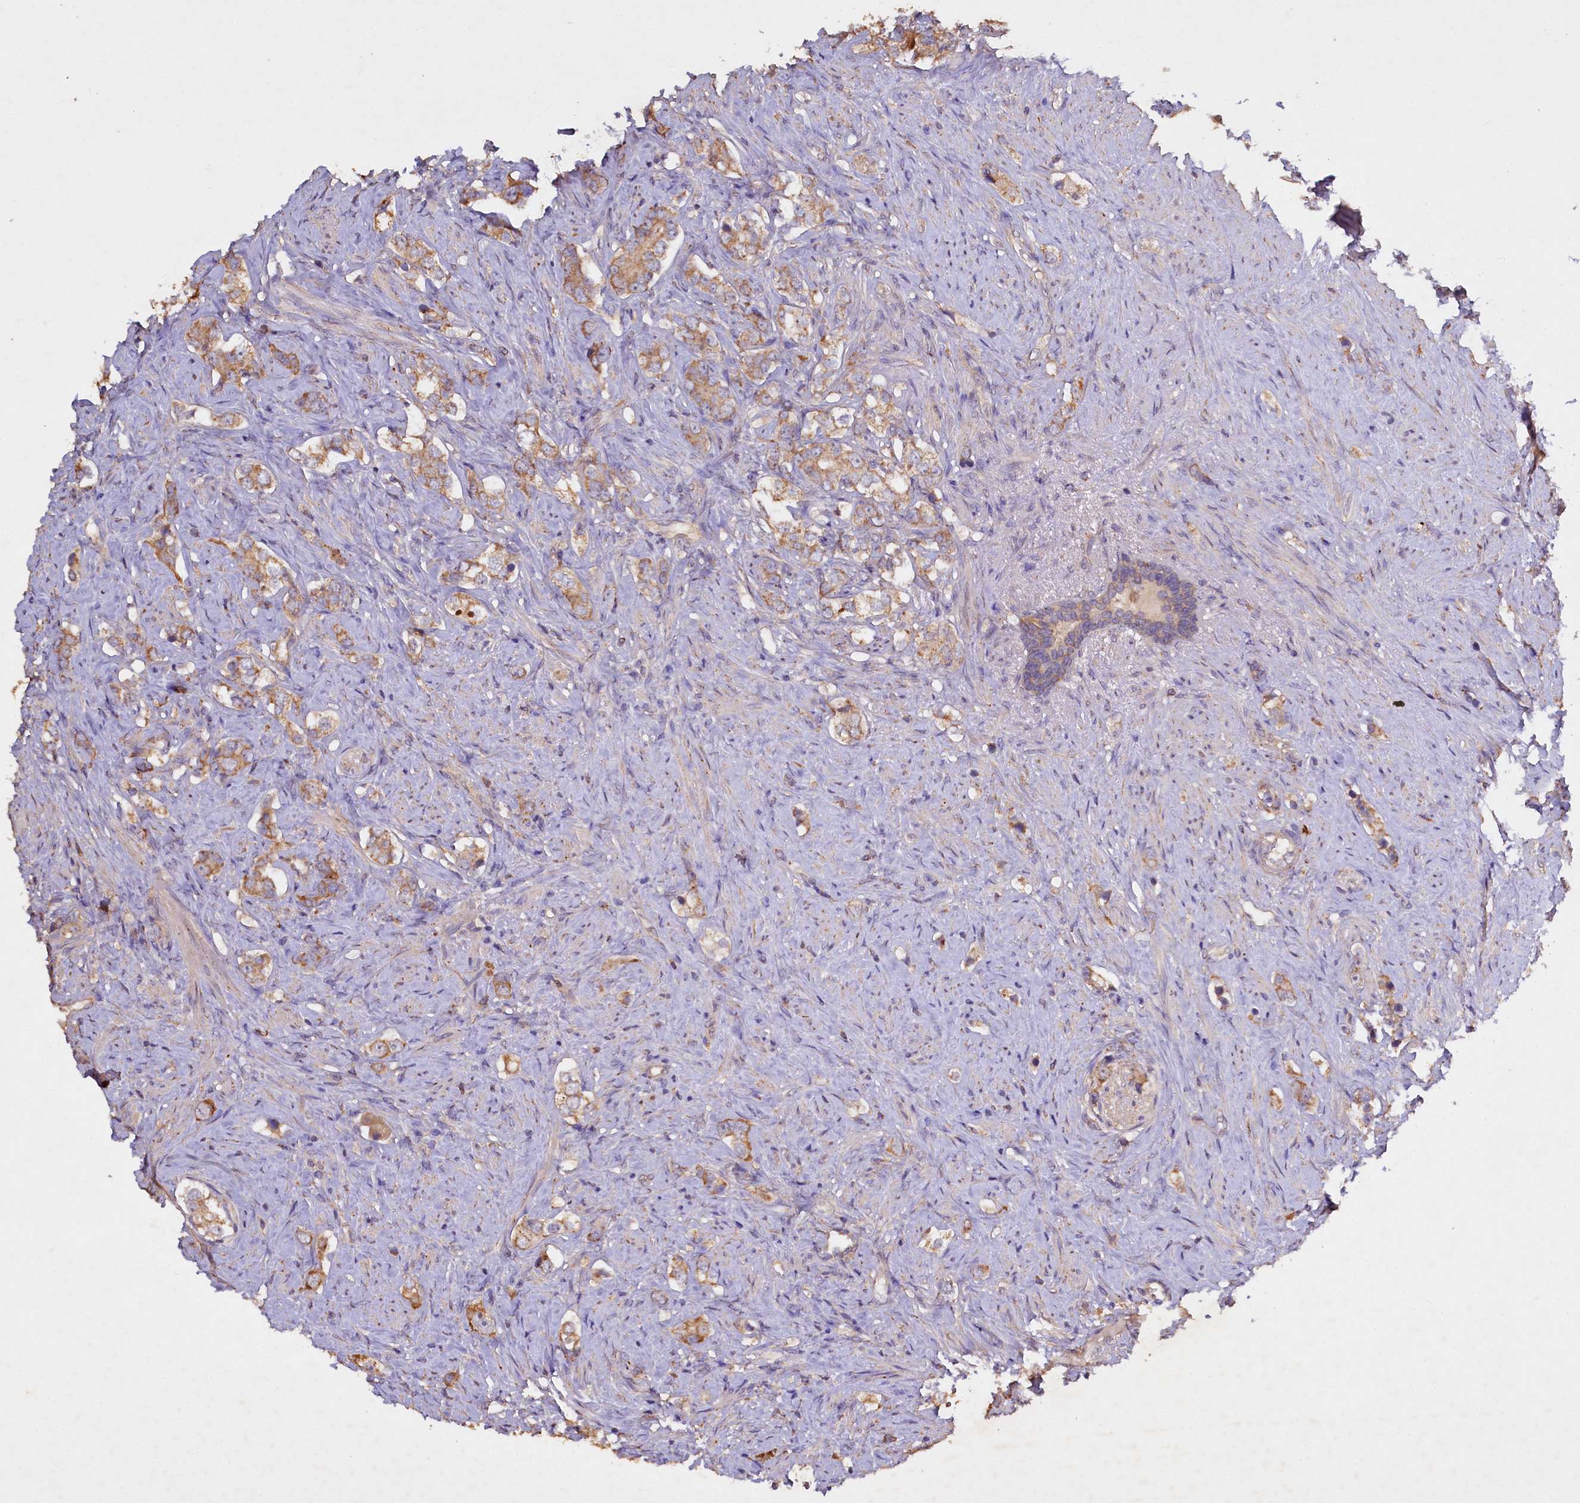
{"staining": {"intensity": "moderate", "quantity": ">75%", "location": "cytoplasmic/membranous"}, "tissue": "prostate cancer", "cell_type": "Tumor cells", "image_type": "cancer", "snomed": [{"axis": "morphology", "description": "Adenocarcinoma, High grade"}, {"axis": "topography", "description": "Prostate"}], "caption": "Tumor cells display medium levels of moderate cytoplasmic/membranous expression in about >75% of cells in human adenocarcinoma (high-grade) (prostate).", "gene": "ETFBKMT", "patient": {"sex": "male", "age": 63}}